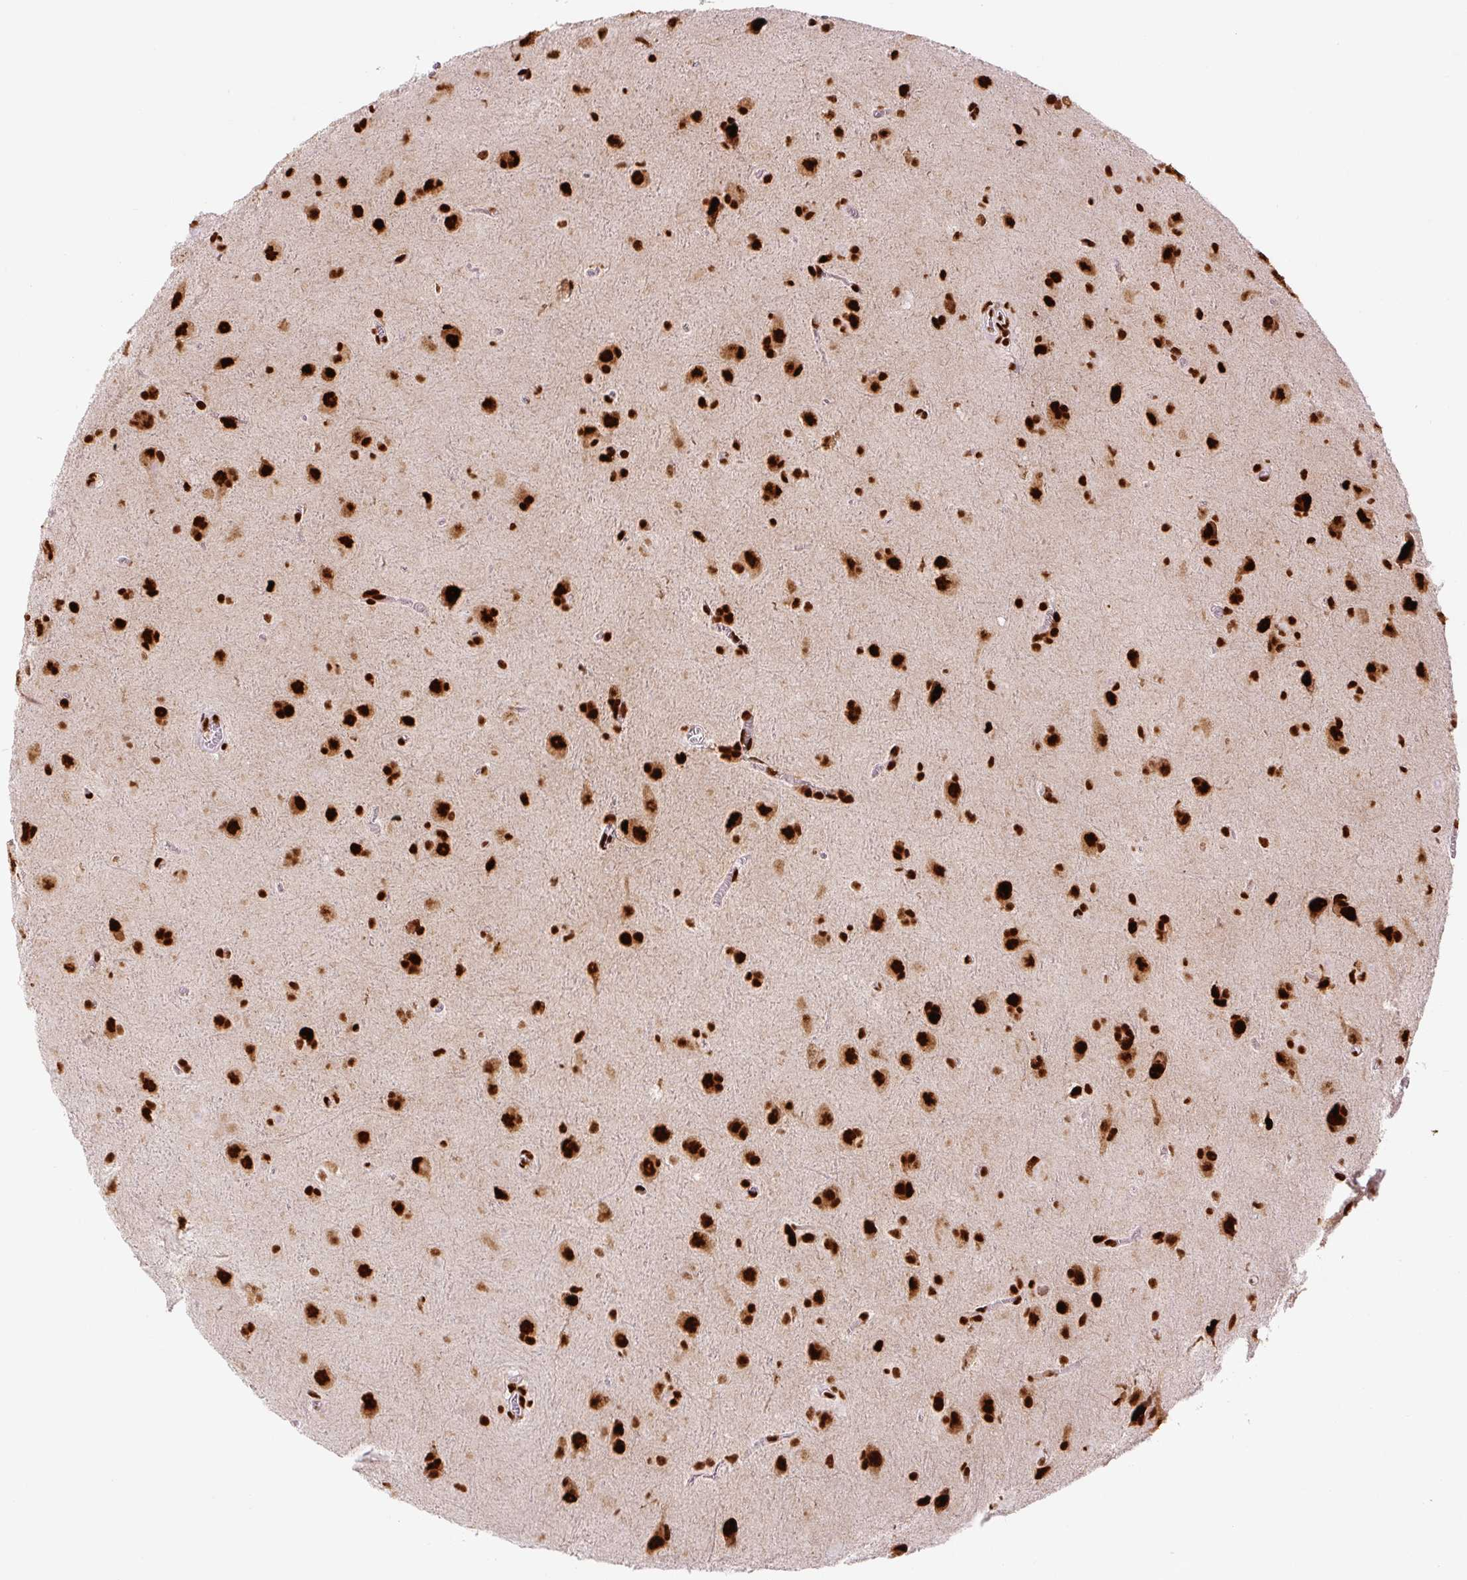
{"staining": {"intensity": "strong", "quantity": ">75%", "location": "nuclear"}, "tissue": "glioma", "cell_type": "Tumor cells", "image_type": "cancer", "snomed": [{"axis": "morphology", "description": "Glioma, malignant, Low grade"}, {"axis": "topography", "description": "Brain"}], "caption": "A brown stain shows strong nuclear staining of a protein in human glioma tumor cells.", "gene": "FUS", "patient": {"sex": "male", "age": 58}}